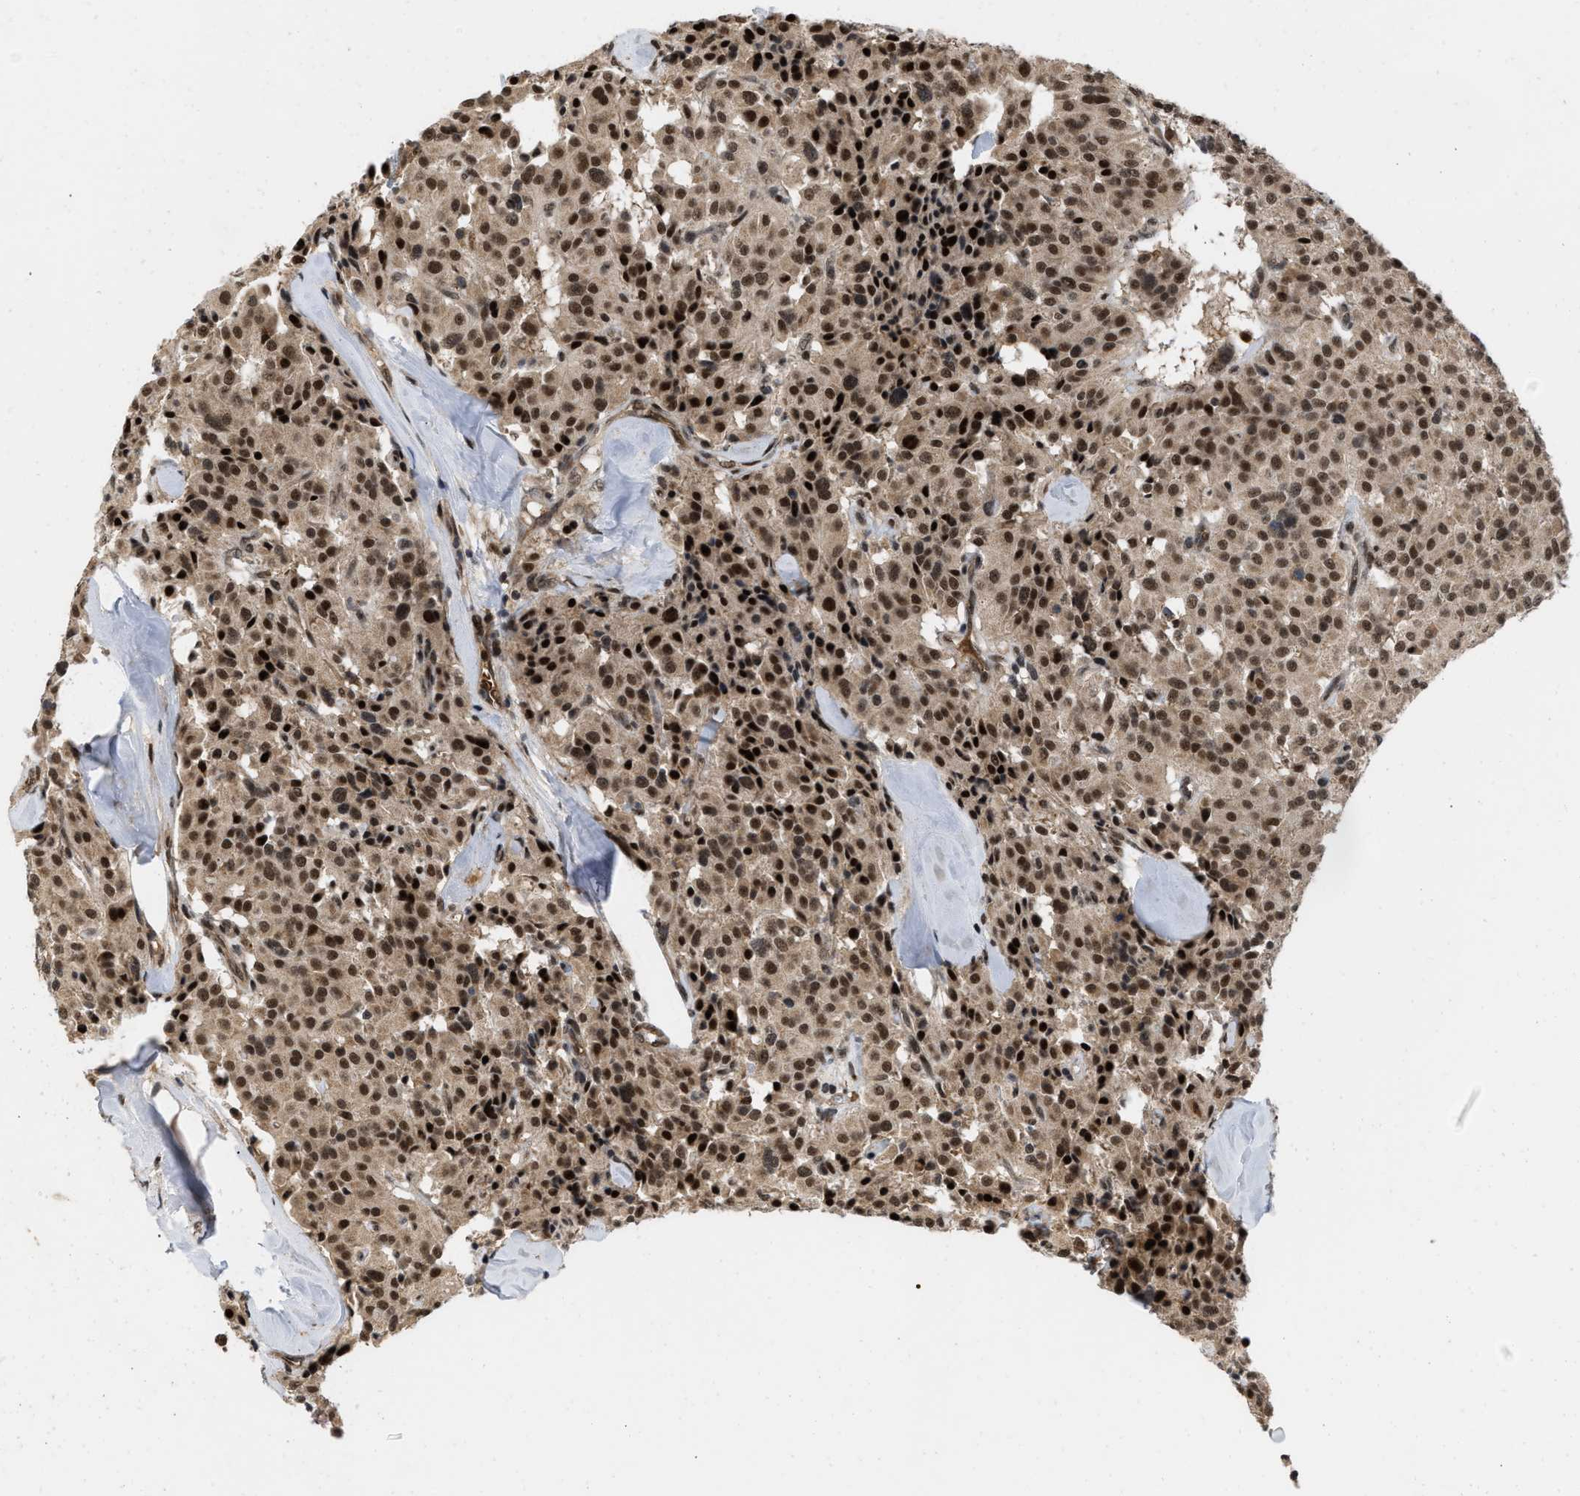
{"staining": {"intensity": "strong", "quantity": ">75%", "location": "nuclear"}, "tissue": "carcinoid", "cell_type": "Tumor cells", "image_type": "cancer", "snomed": [{"axis": "morphology", "description": "Carcinoid, malignant, NOS"}, {"axis": "topography", "description": "Lung"}], "caption": "A photomicrograph of human carcinoid stained for a protein displays strong nuclear brown staining in tumor cells. The staining is performed using DAB (3,3'-diaminobenzidine) brown chromogen to label protein expression. The nuclei are counter-stained blue using hematoxylin.", "gene": "ANKRD11", "patient": {"sex": "male", "age": 30}}